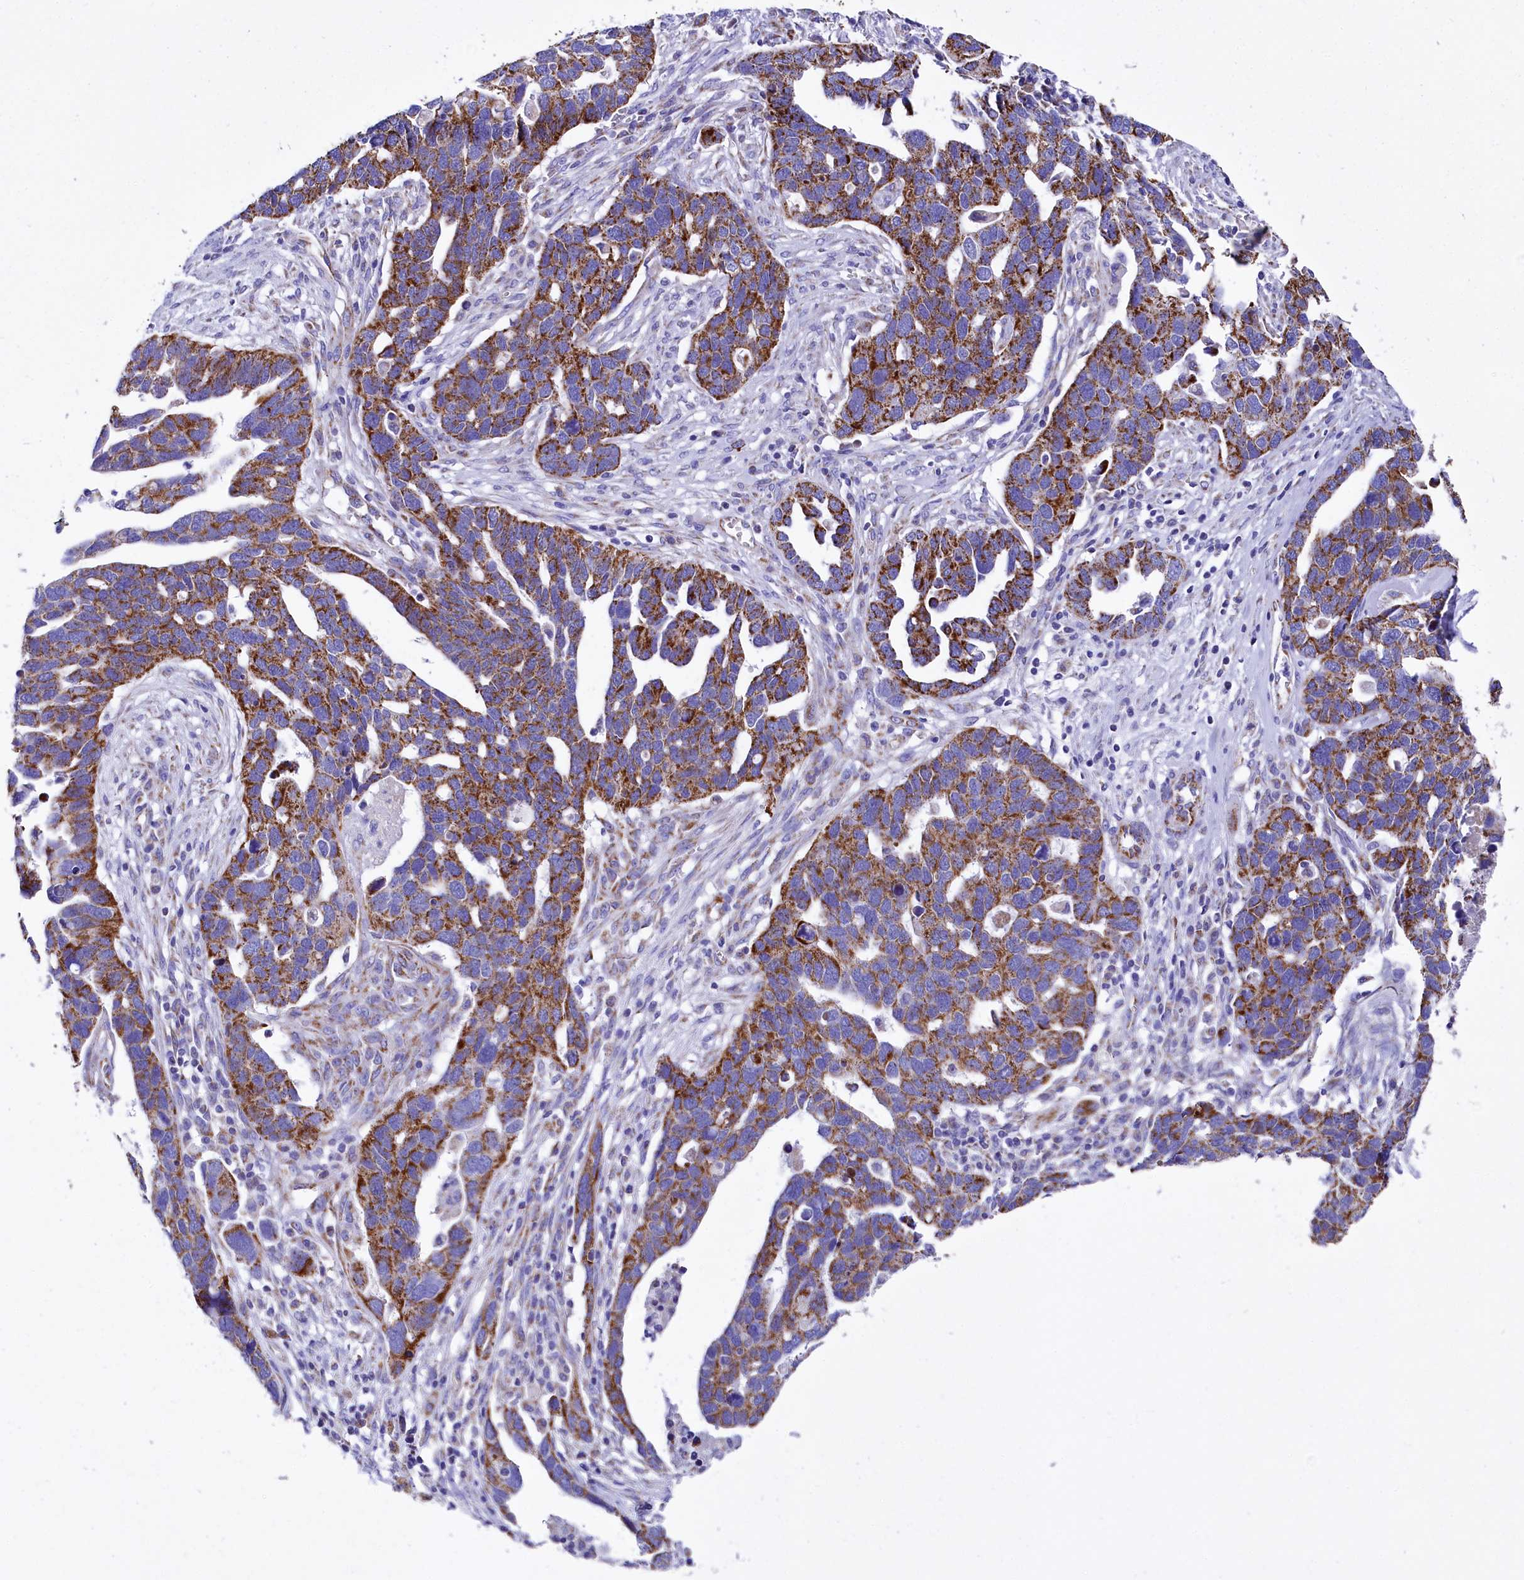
{"staining": {"intensity": "strong", "quantity": ">75%", "location": "cytoplasmic/membranous"}, "tissue": "ovarian cancer", "cell_type": "Tumor cells", "image_type": "cancer", "snomed": [{"axis": "morphology", "description": "Cystadenocarcinoma, serous, NOS"}, {"axis": "topography", "description": "Ovary"}], "caption": "Serous cystadenocarcinoma (ovarian) stained with a protein marker demonstrates strong staining in tumor cells.", "gene": "MMAB", "patient": {"sex": "female", "age": 54}}